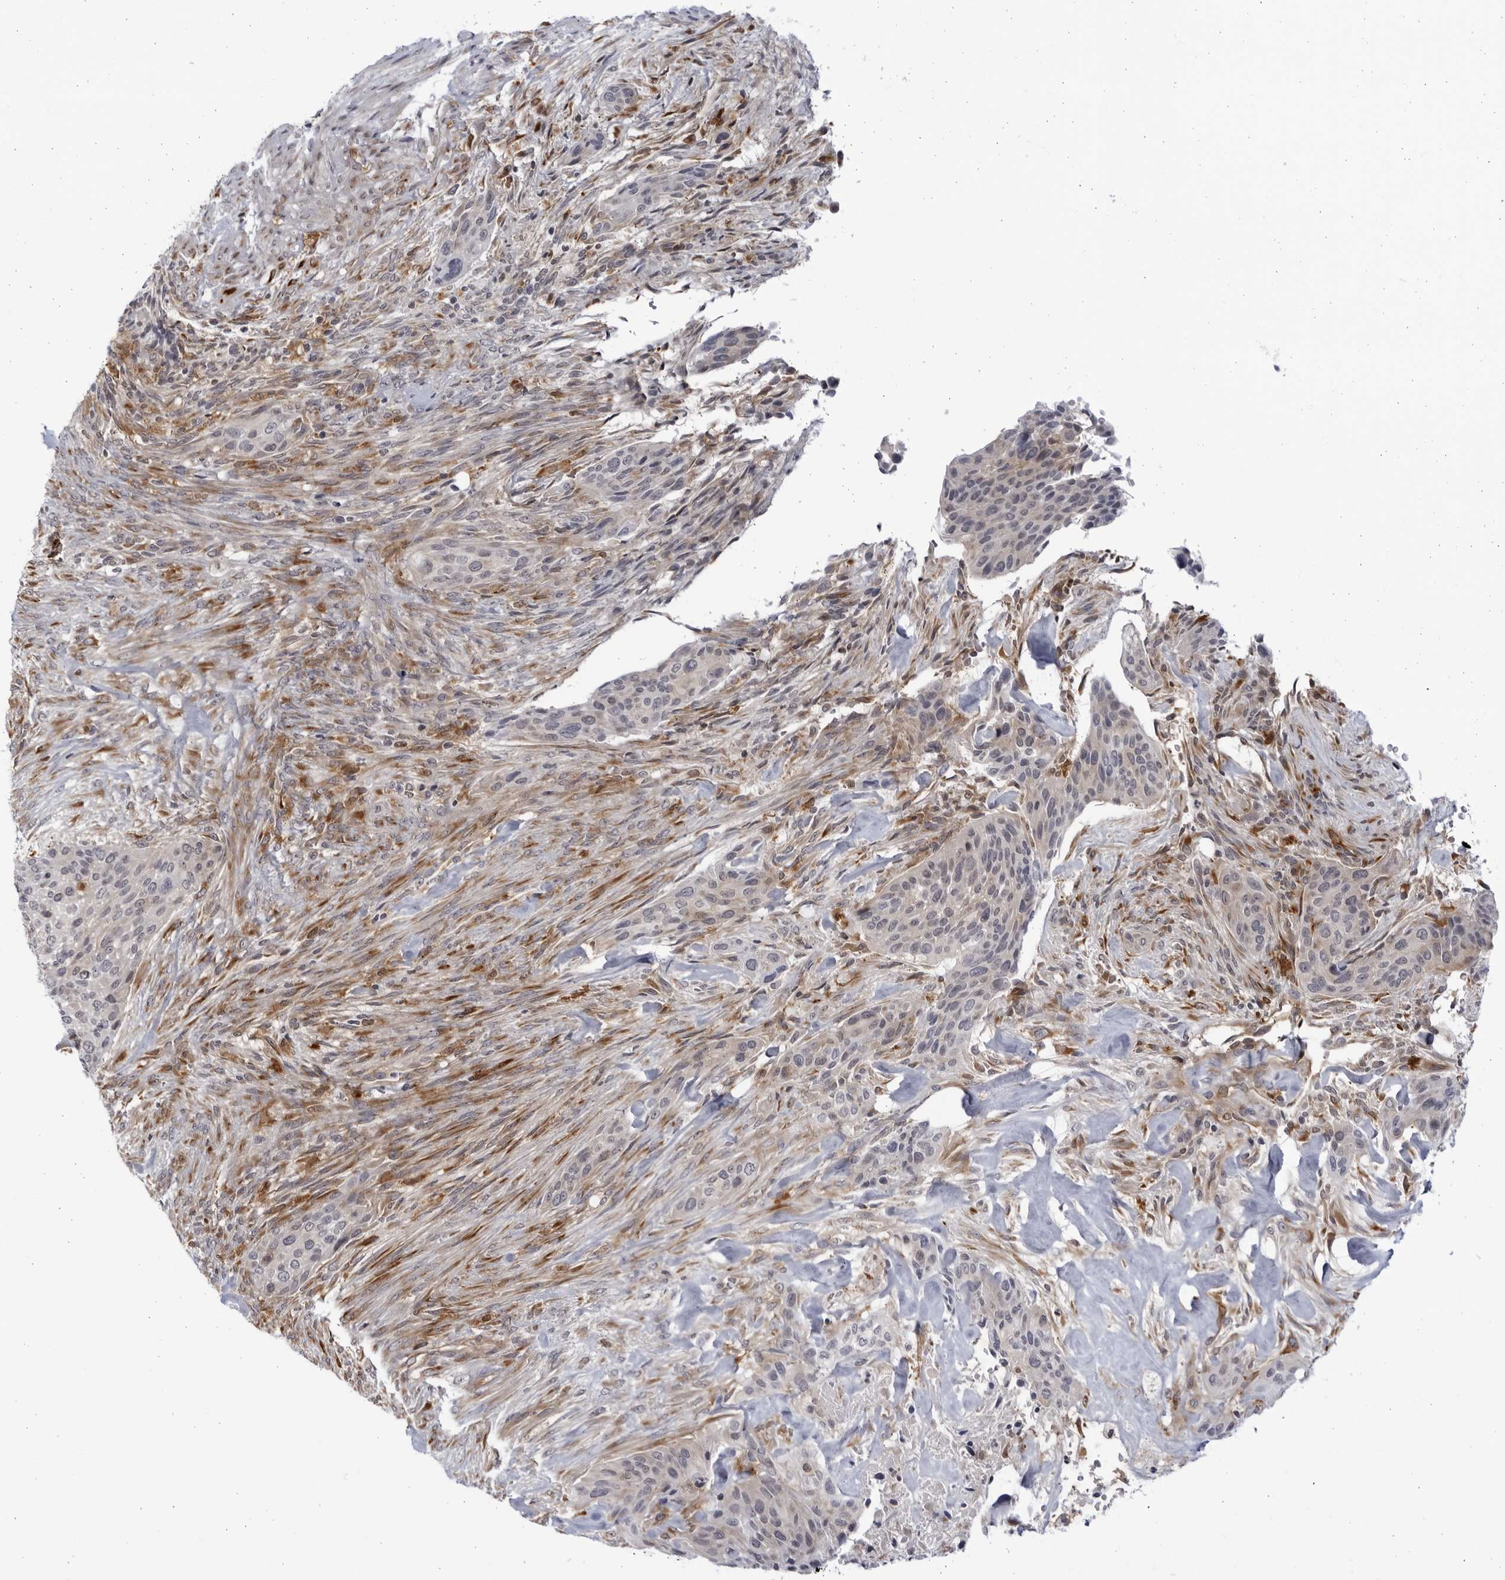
{"staining": {"intensity": "negative", "quantity": "none", "location": "none"}, "tissue": "urothelial cancer", "cell_type": "Tumor cells", "image_type": "cancer", "snomed": [{"axis": "morphology", "description": "Urothelial carcinoma, High grade"}, {"axis": "topography", "description": "Urinary bladder"}], "caption": "A micrograph of high-grade urothelial carcinoma stained for a protein displays no brown staining in tumor cells.", "gene": "BMP2K", "patient": {"sex": "male", "age": 35}}